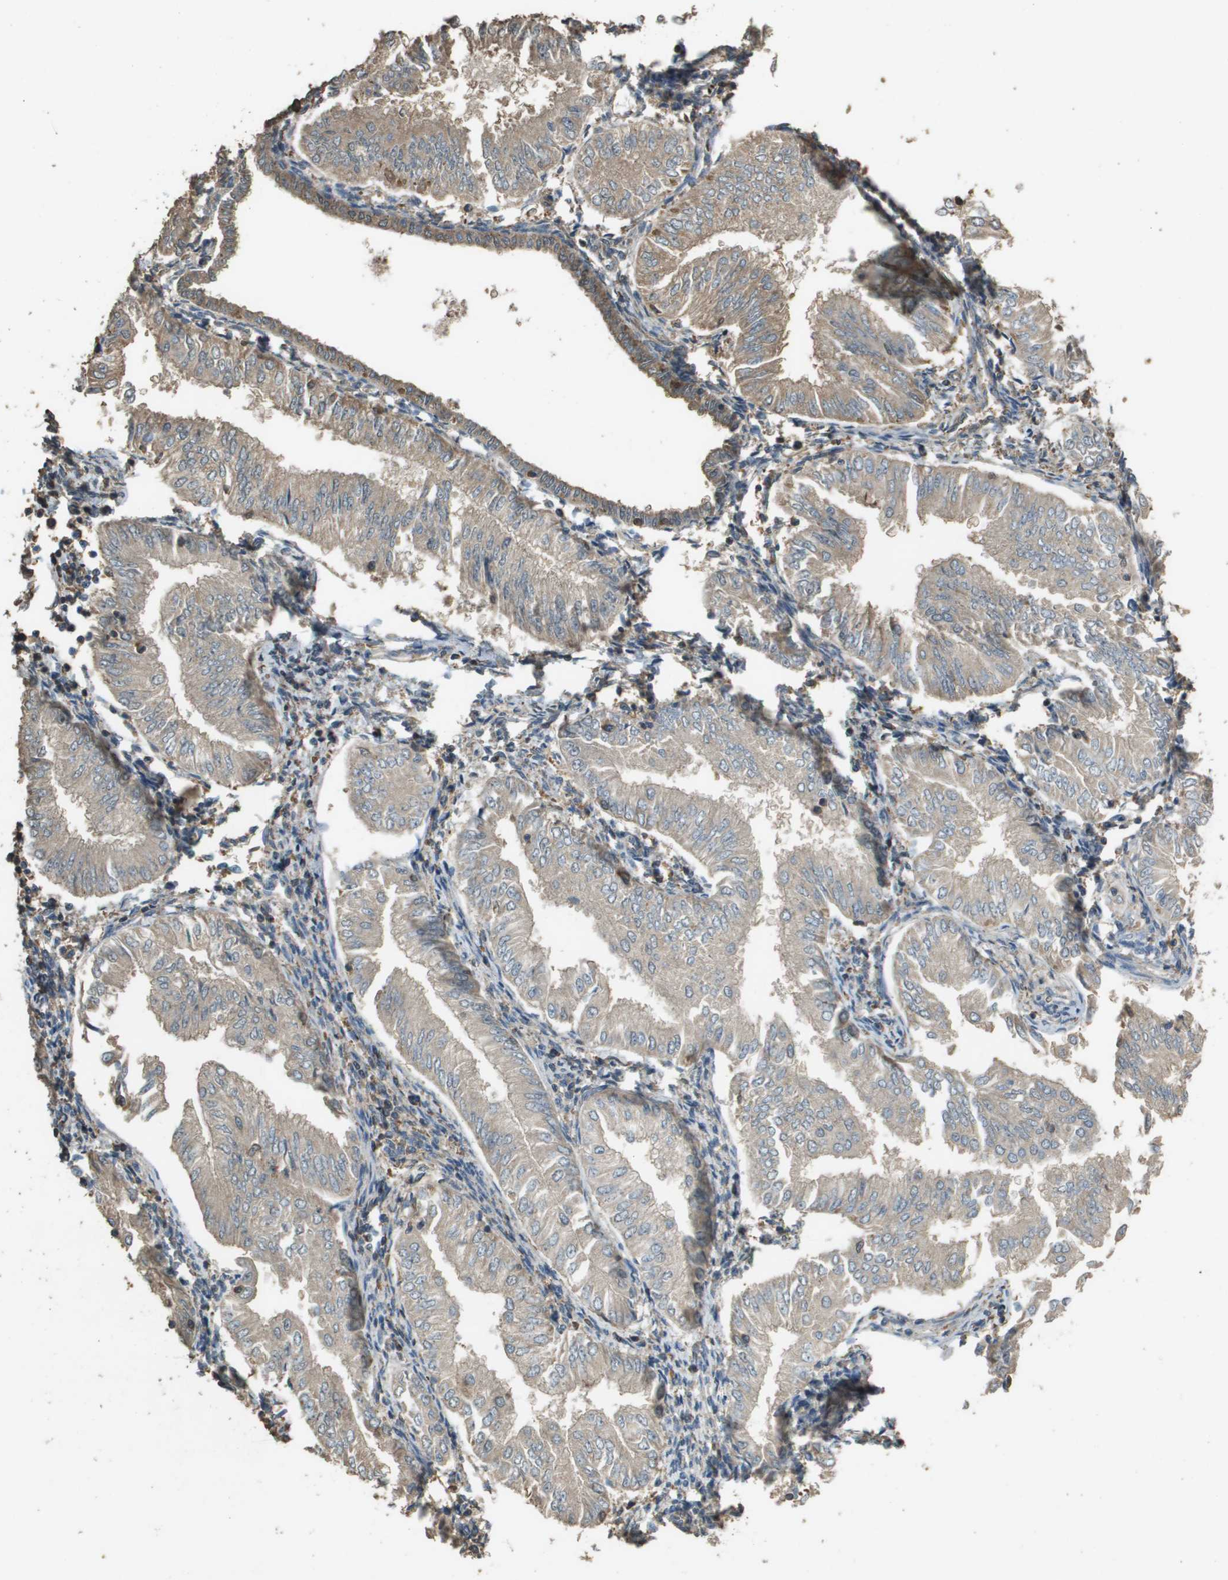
{"staining": {"intensity": "weak", "quantity": ">75%", "location": "cytoplasmic/membranous"}, "tissue": "endometrial cancer", "cell_type": "Tumor cells", "image_type": "cancer", "snomed": [{"axis": "morphology", "description": "Adenocarcinoma, NOS"}, {"axis": "topography", "description": "Endometrium"}], "caption": "Immunohistochemical staining of endometrial adenocarcinoma reveals low levels of weak cytoplasmic/membranous staining in approximately >75% of tumor cells.", "gene": "MS4A7", "patient": {"sex": "female", "age": 53}}